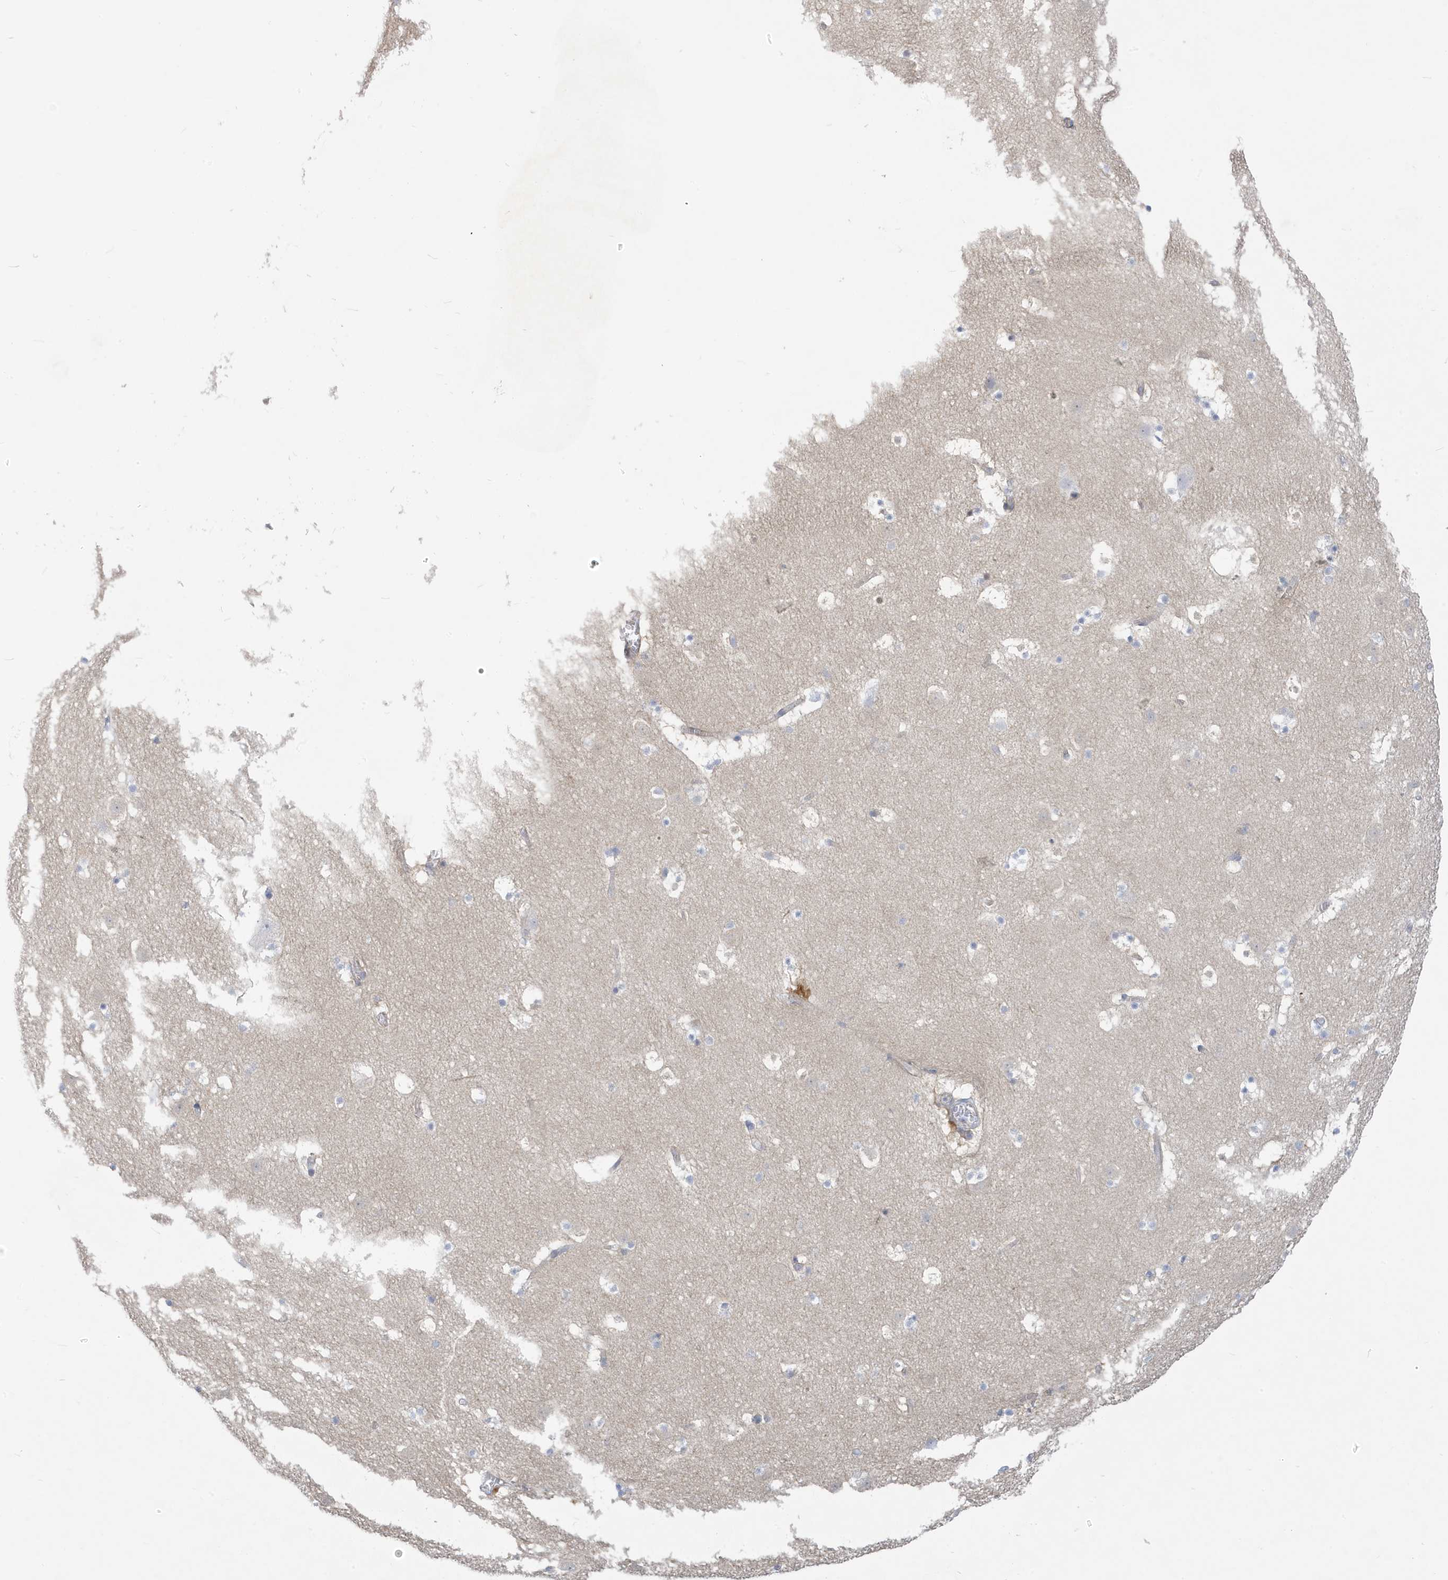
{"staining": {"intensity": "negative", "quantity": "none", "location": "none"}, "tissue": "caudate", "cell_type": "Glial cells", "image_type": "normal", "snomed": [{"axis": "morphology", "description": "Normal tissue, NOS"}, {"axis": "topography", "description": "Lateral ventricle wall"}], "caption": "DAB immunohistochemical staining of benign caudate displays no significant staining in glial cells. Brightfield microscopy of IHC stained with DAB (brown) and hematoxylin (blue), captured at high magnification.", "gene": "ATP13A5", "patient": {"sex": "male", "age": 45}}